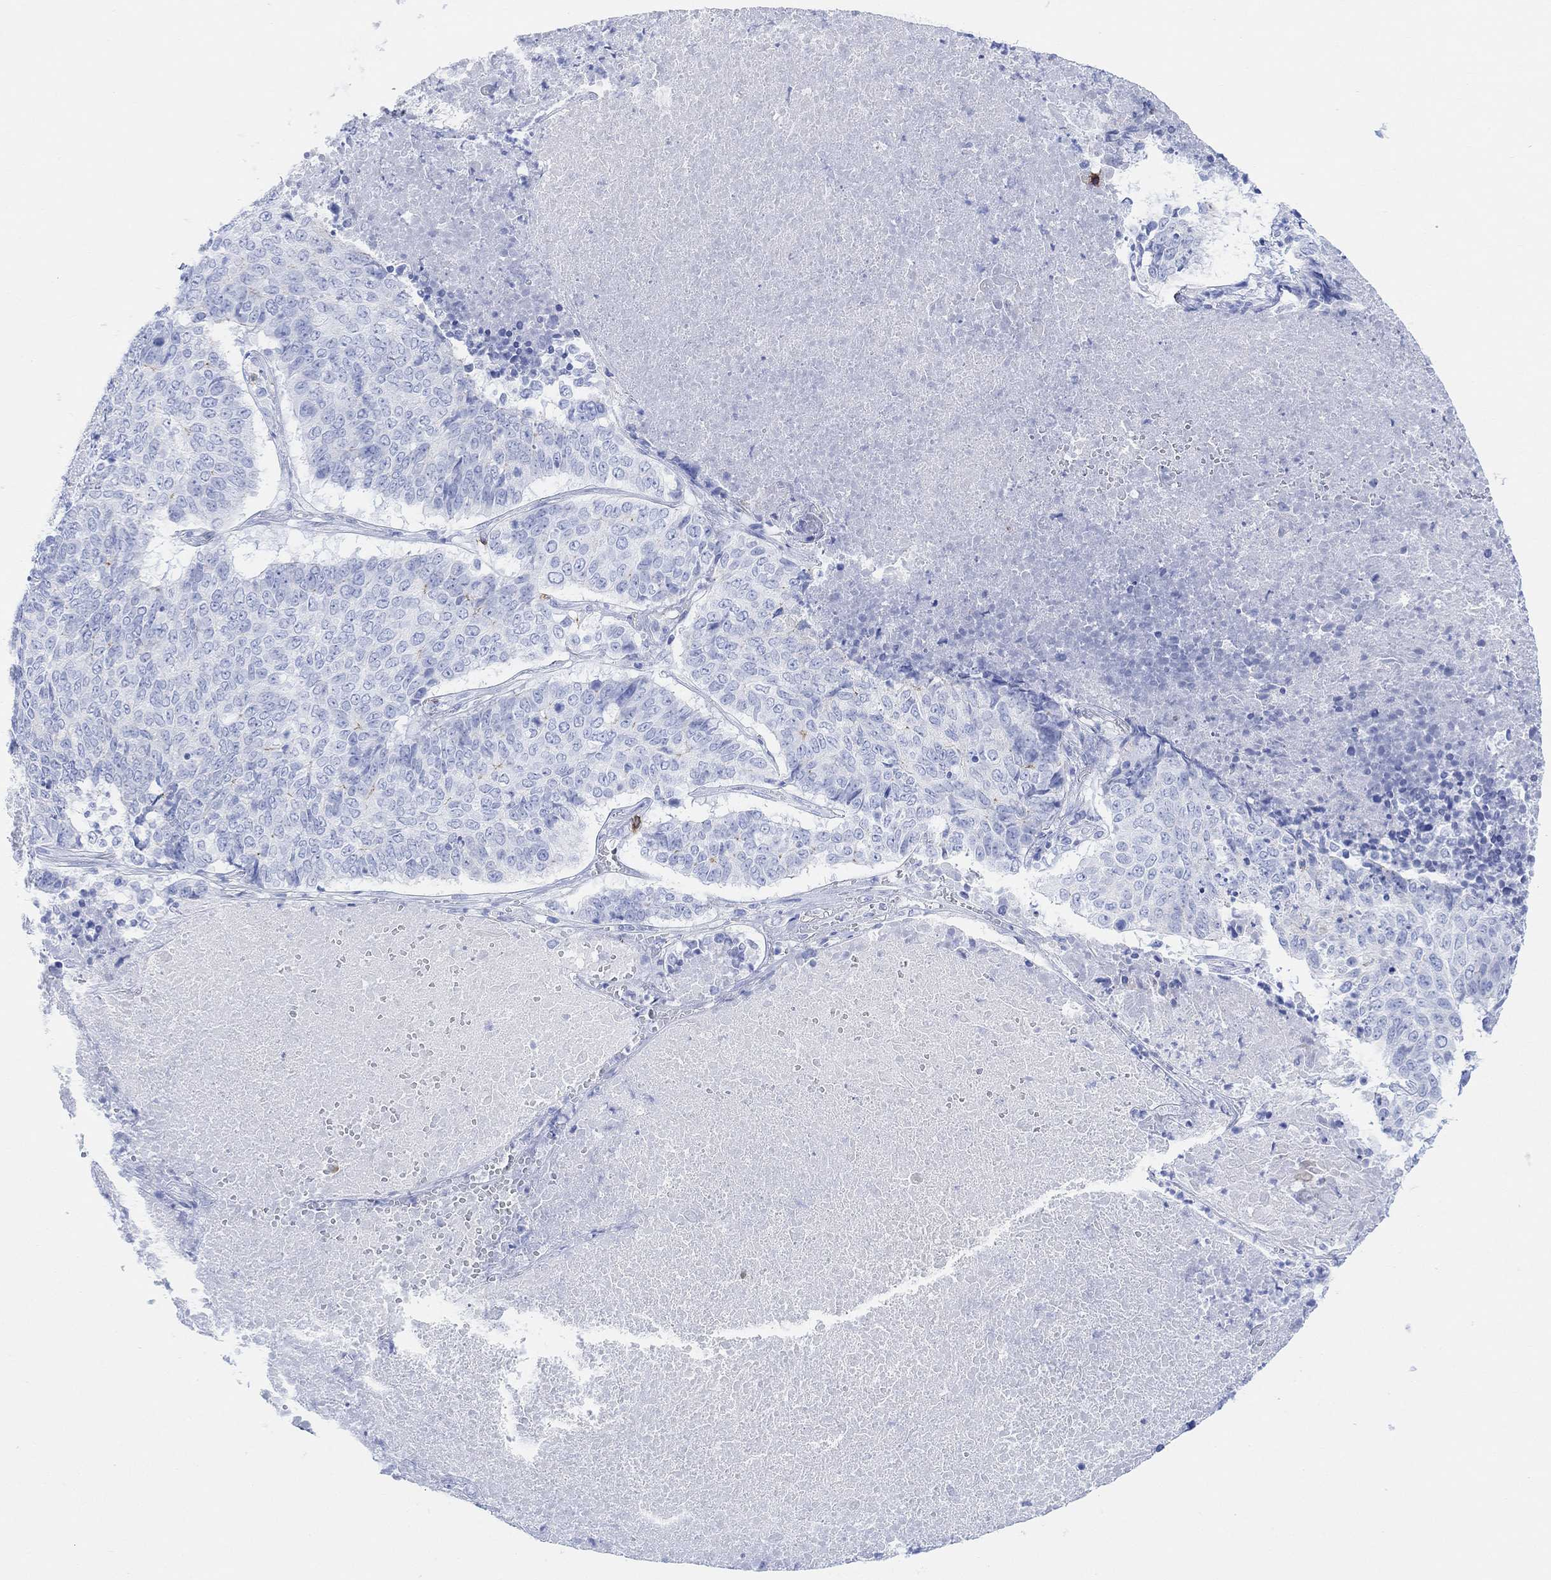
{"staining": {"intensity": "negative", "quantity": "none", "location": "none"}, "tissue": "lung cancer", "cell_type": "Tumor cells", "image_type": "cancer", "snomed": [{"axis": "morphology", "description": "Squamous cell carcinoma, NOS"}, {"axis": "topography", "description": "Lung"}], "caption": "An image of human squamous cell carcinoma (lung) is negative for staining in tumor cells.", "gene": "GPR65", "patient": {"sex": "male", "age": 64}}